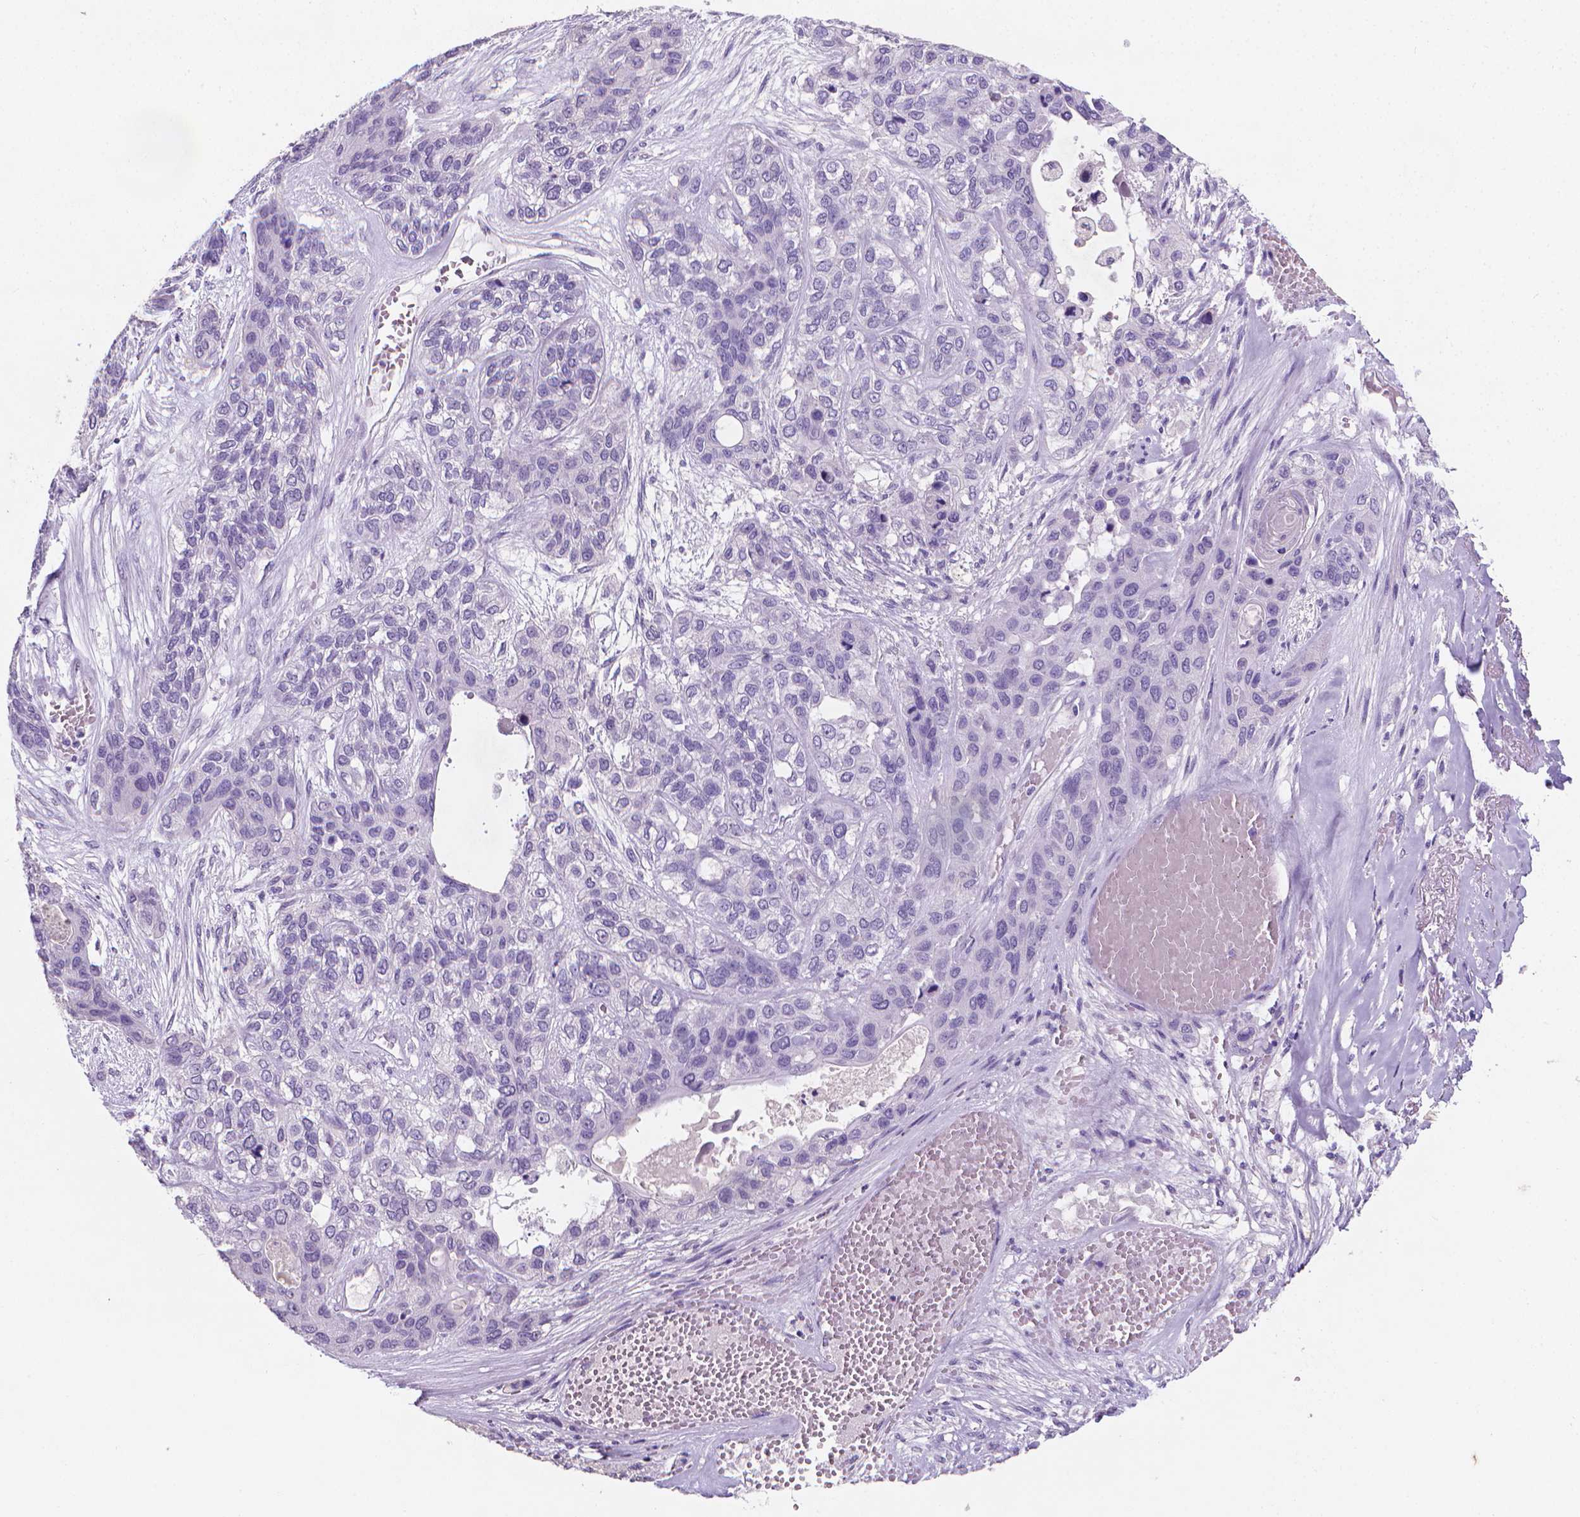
{"staining": {"intensity": "negative", "quantity": "none", "location": "none"}, "tissue": "lung cancer", "cell_type": "Tumor cells", "image_type": "cancer", "snomed": [{"axis": "morphology", "description": "Squamous cell carcinoma, NOS"}, {"axis": "topography", "description": "Lung"}], "caption": "This is an IHC micrograph of human lung cancer. There is no expression in tumor cells.", "gene": "XPNPEP2", "patient": {"sex": "female", "age": 70}}